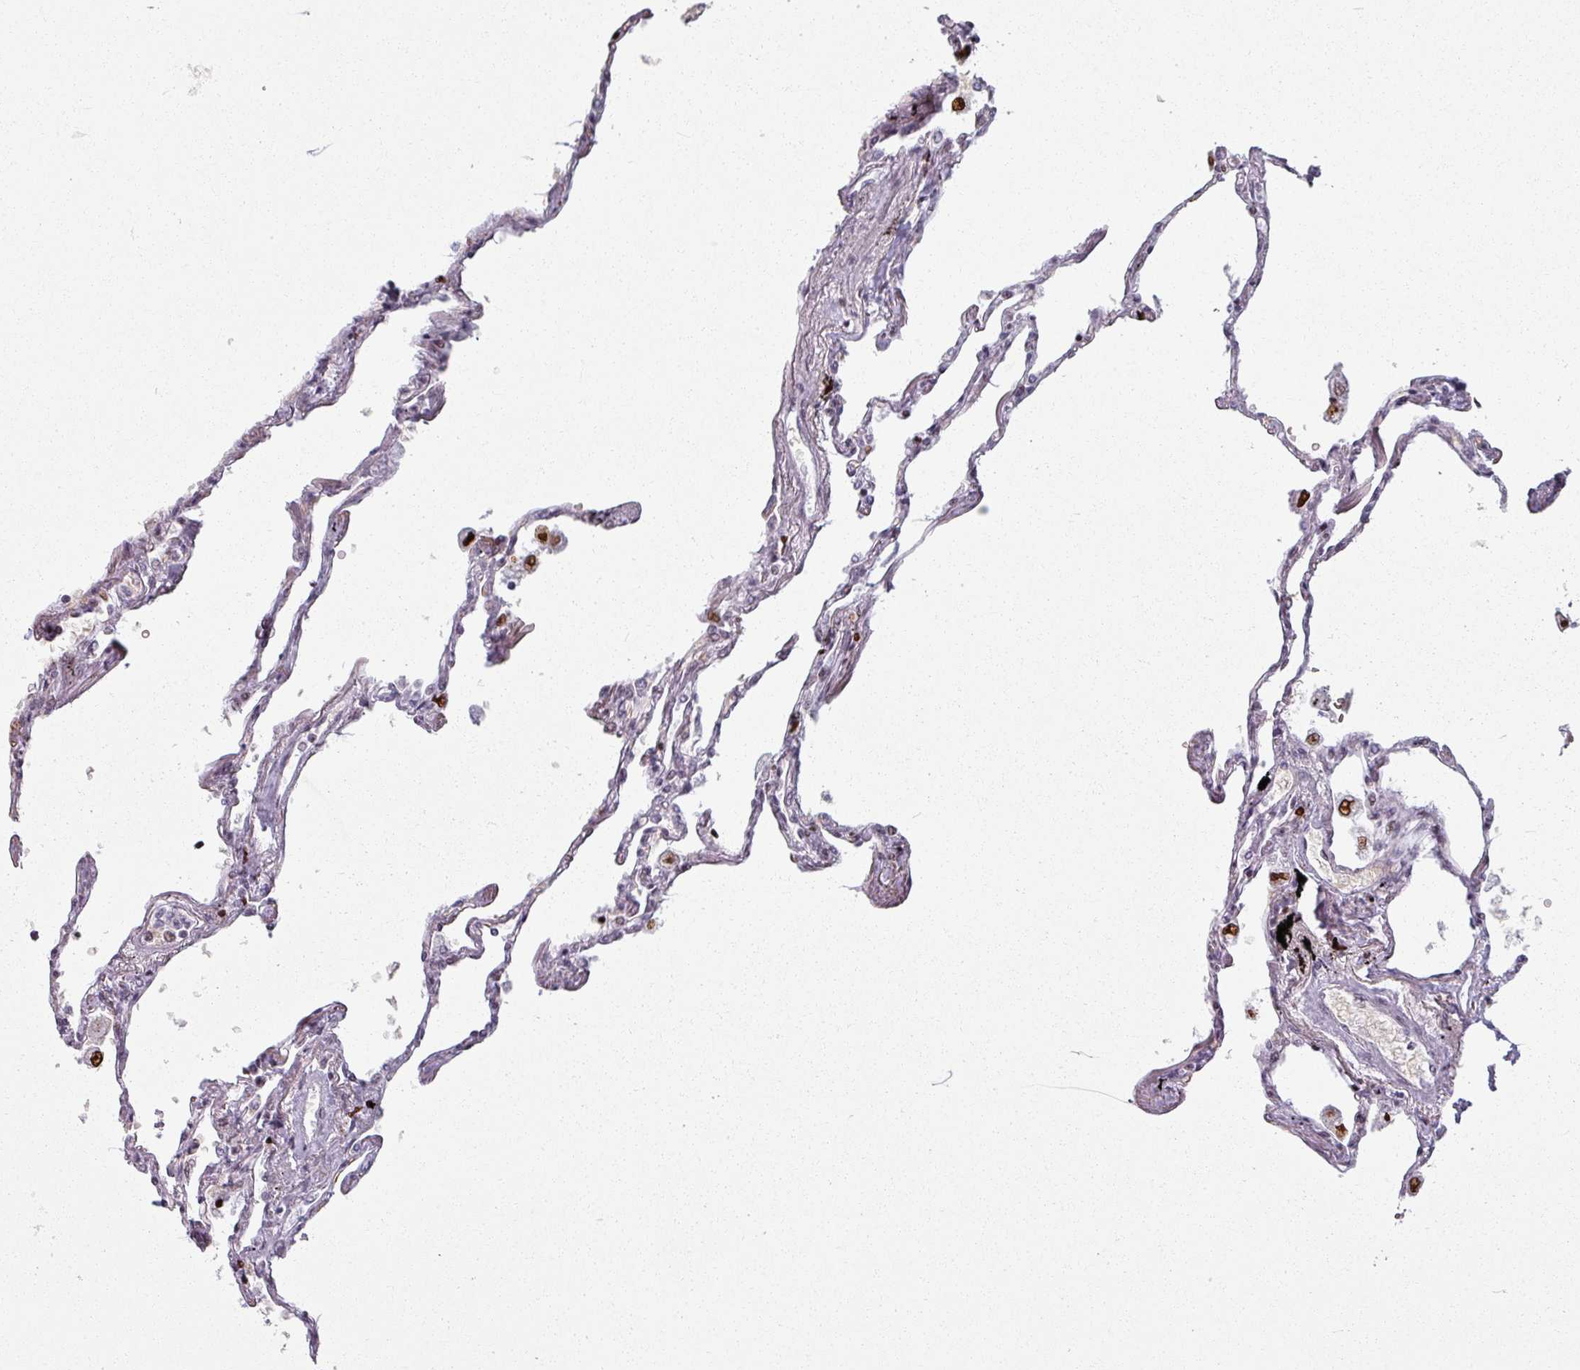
{"staining": {"intensity": "moderate", "quantity": "25%-75%", "location": "nuclear"}, "tissue": "lung", "cell_type": "Alveolar cells", "image_type": "normal", "snomed": [{"axis": "morphology", "description": "Normal tissue, NOS"}, {"axis": "topography", "description": "Lung"}], "caption": "This is a histology image of immunohistochemistry staining of normal lung, which shows moderate expression in the nuclear of alveolar cells.", "gene": "NCOR1", "patient": {"sex": "female", "age": 67}}